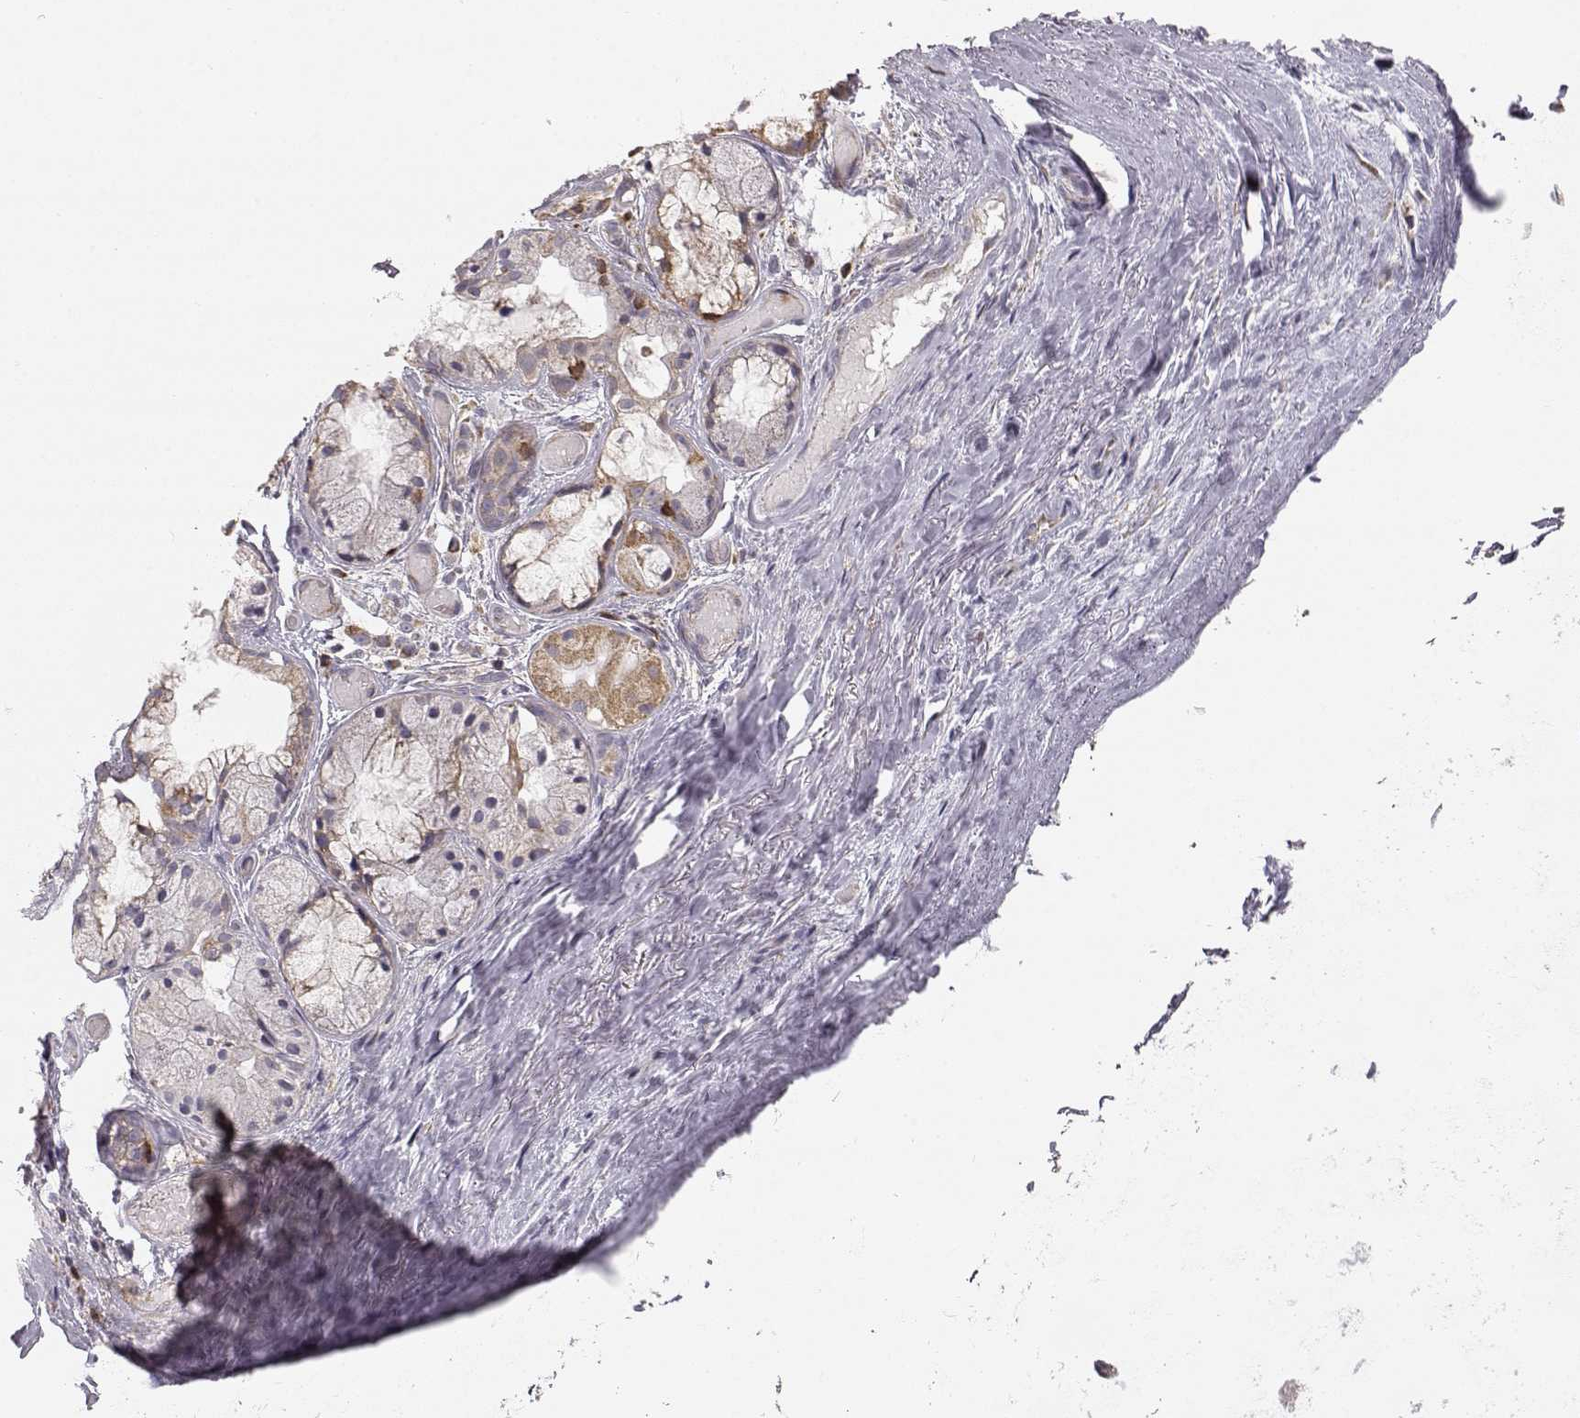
{"staining": {"intensity": "negative", "quantity": "none", "location": "none"}, "tissue": "soft tissue", "cell_type": "Fibroblasts", "image_type": "normal", "snomed": [{"axis": "morphology", "description": "Normal tissue, NOS"}, {"axis": "topography", "description": "Cartilage tissue"}], "caption": "Fibroblasts are negative for brown protein staining in unremarkable soft tissue. (Stains: DAB (3,3'-diaminobenzidine) IHC with hematoxylin counter stain, Microscopy: brightfield microscopy at high magnification).", "gene": "GRAP2", "patient": {"sex": "male", "age": 62}}